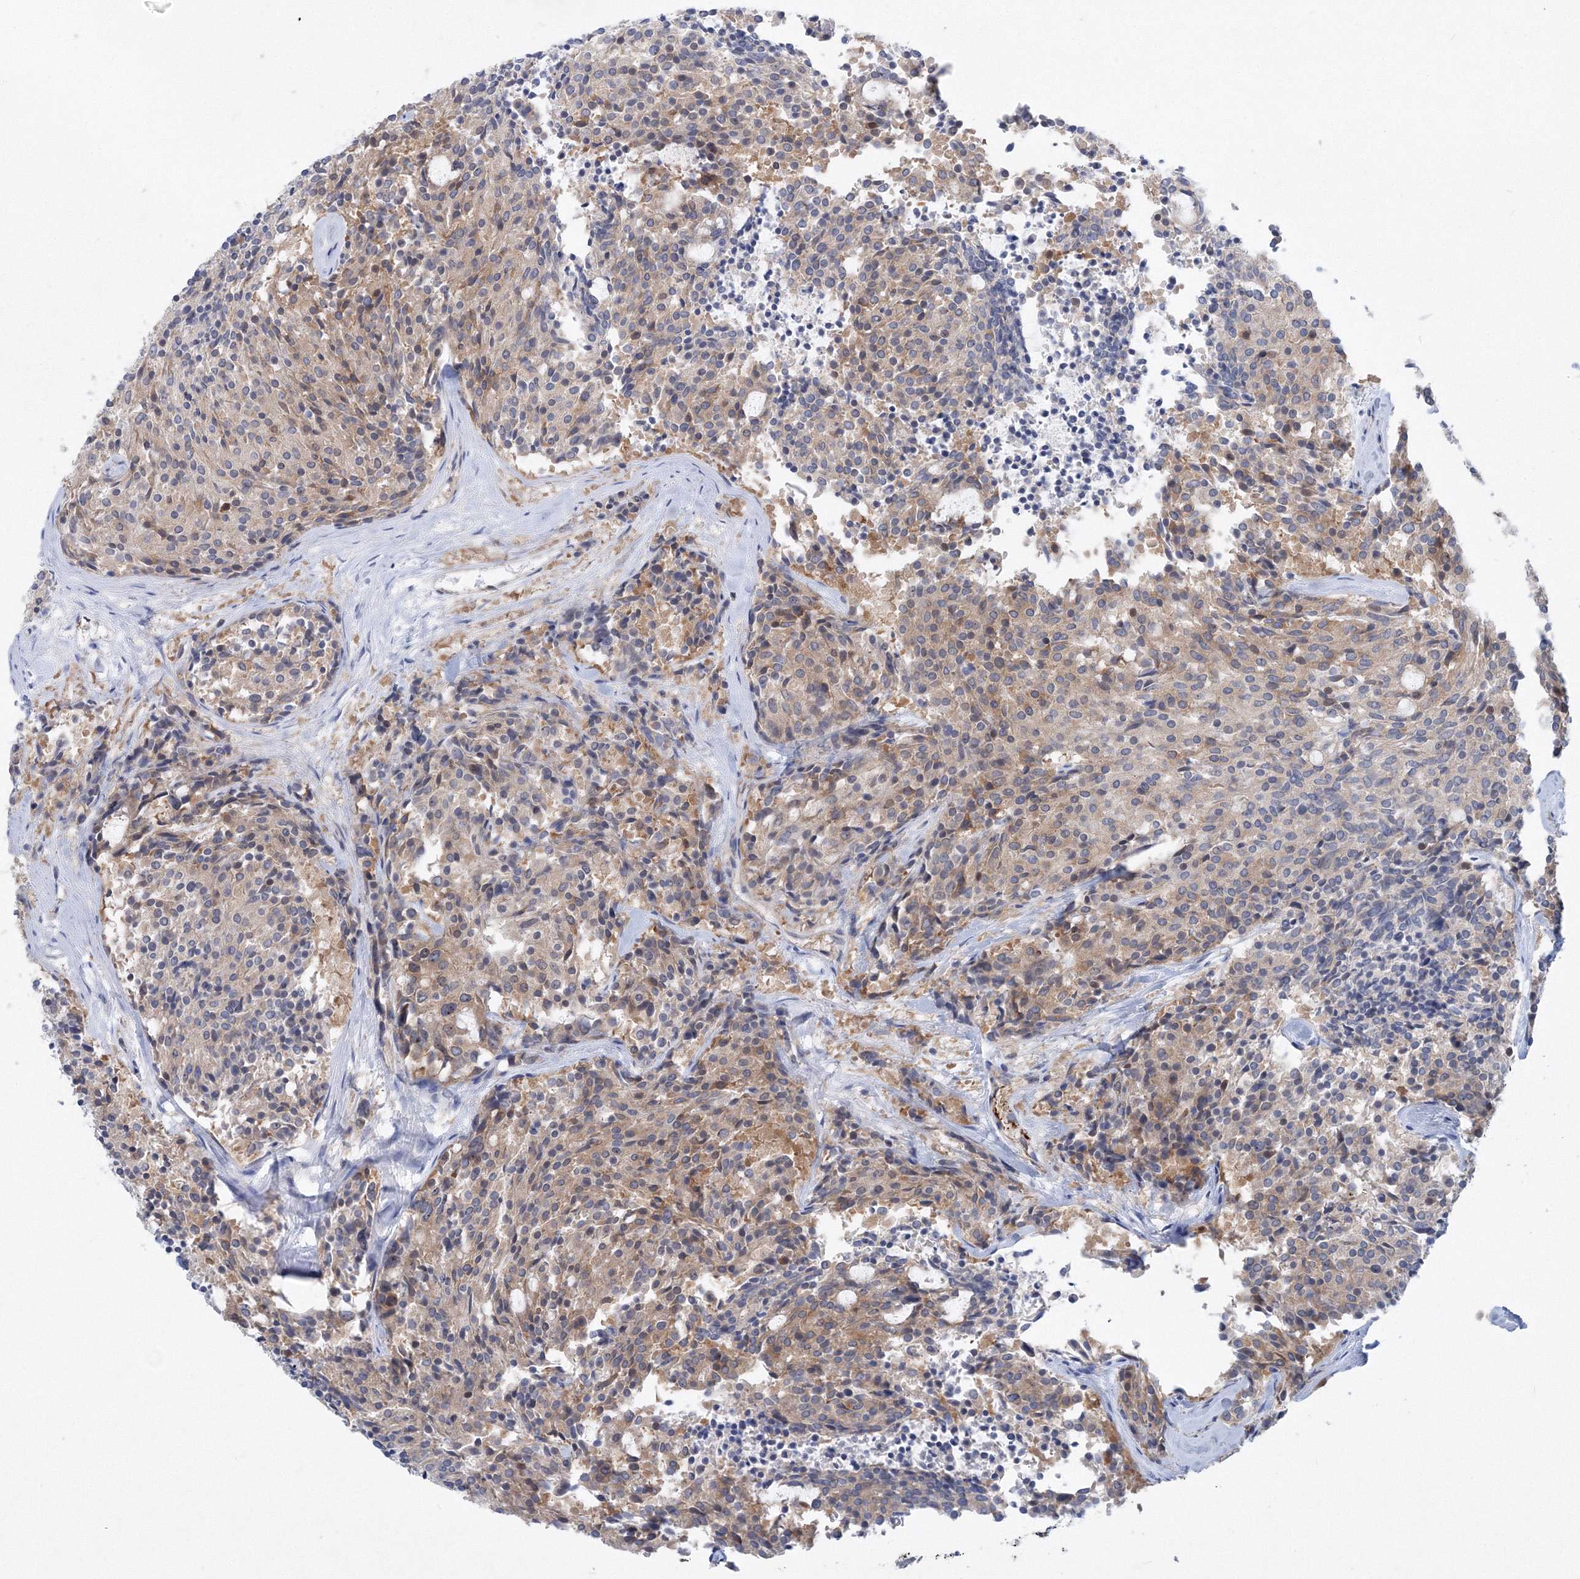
{"staining": {"intensity": "weak", "quantity": ">75%", "location": "cytoplasmic/membranous"}, "tissue": "carcinoid", "cell_type": "Tumor cells", "image_type": "cancer", "snomed": [{"axis": "morphology", "description": "Carcinoid, malignant, NOS"}, {"axis": "topography", "description": "Pancreas"}], "caption": "Human carcinoid stained for a protein (brown) exhibits weak cytoplasmic/membranous positive expression in about >75% of tumor cells.", "gene": "TANC1", "patient": {"sex": "female", "age": 54}}